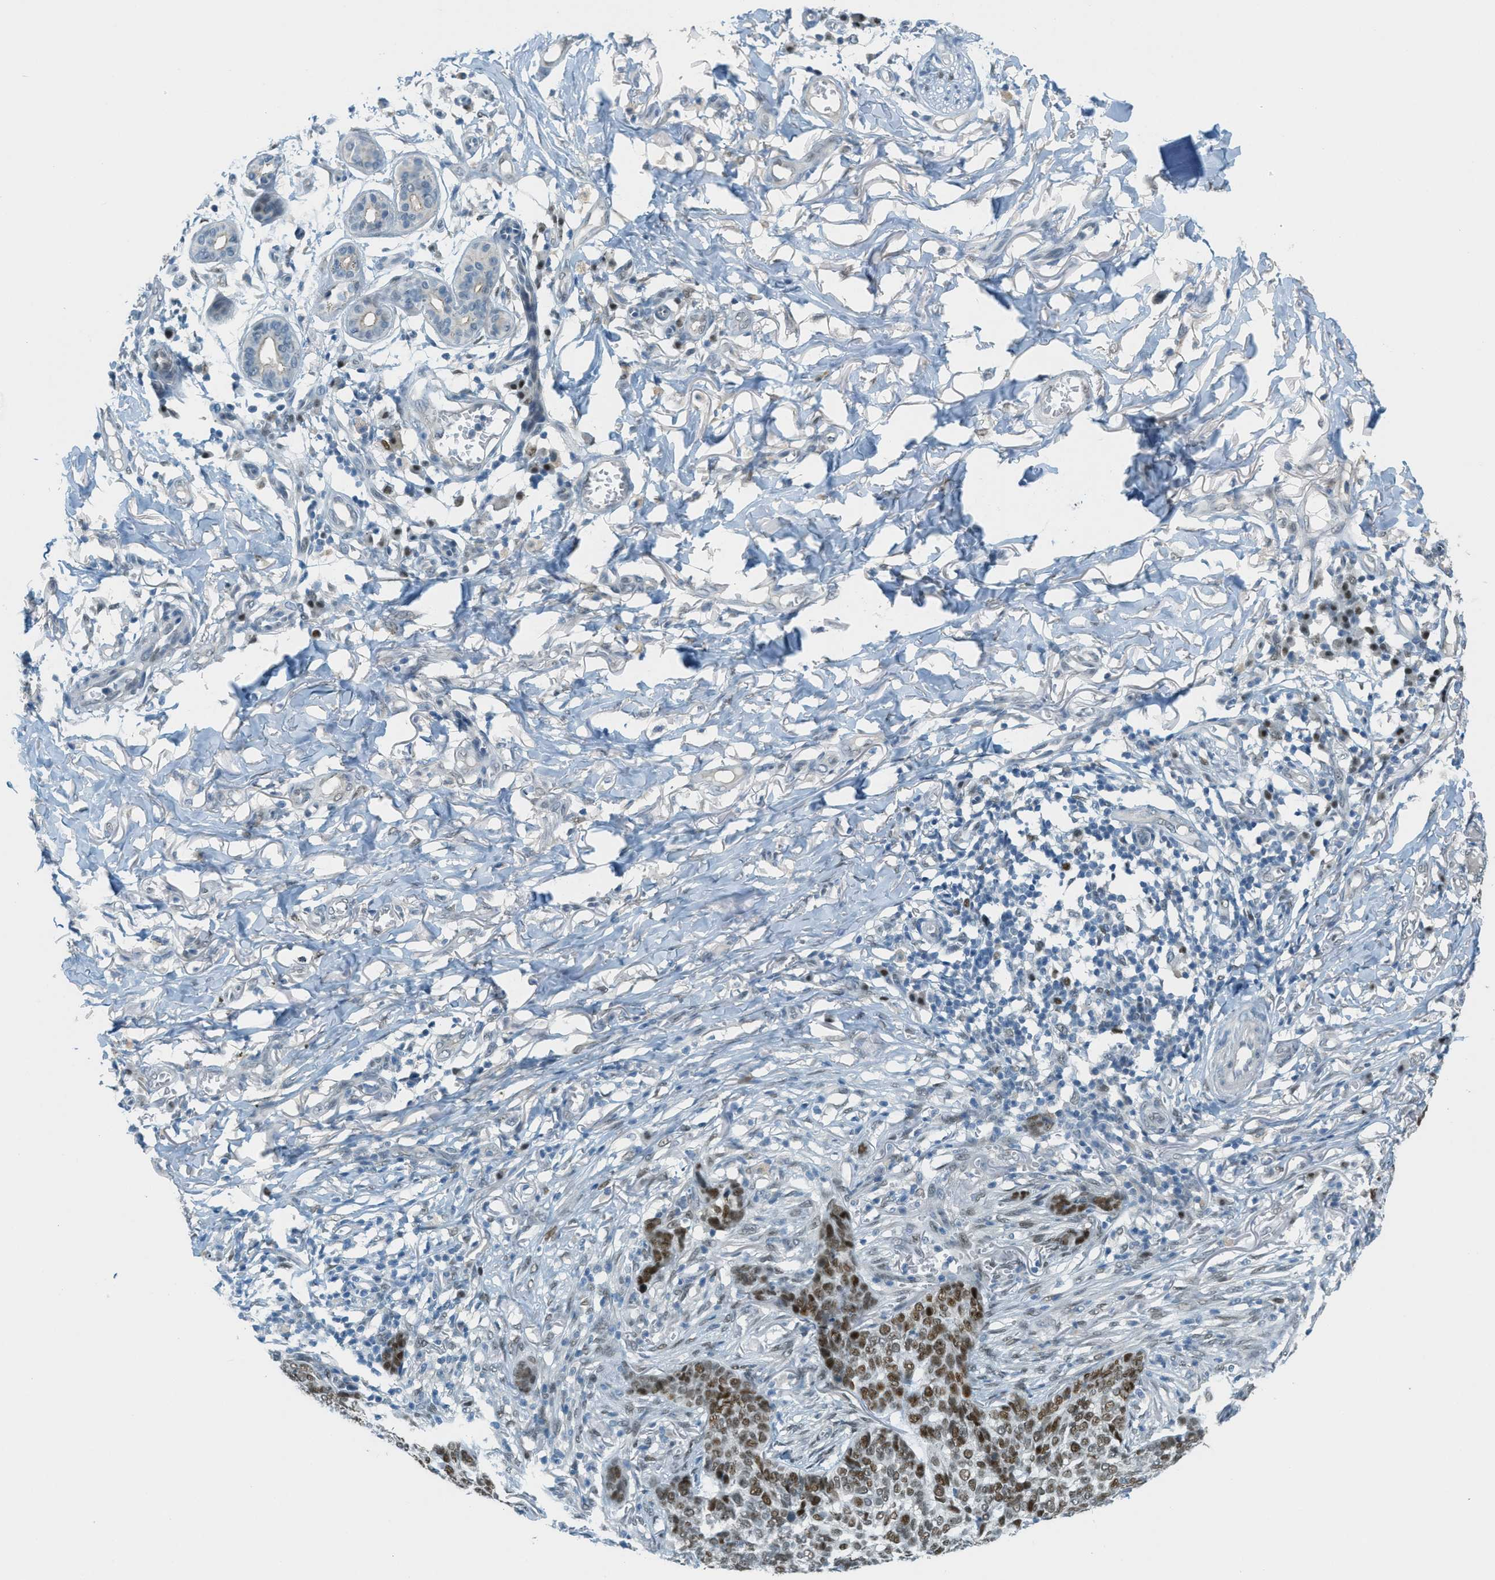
{"staining": {"intensity": "moderate", "quantity": ">75%", "location": "nuclear"}, "tissue": "skin cancer", "cell_type": "Tumor cells", "image_type": "cancer", "snomed": [{"axis": "morphology", "description": "Basal cell carcinoma"}, {"axis": "topography", "description": "Skin"}], "caption": "Protein analysis of skin basal cell carcinoma tissue exhibits moderate nuclear expression in about >75% of tumor cells.", "gene": "TCF3", "patient": {"sex": "male", "age": 85}}